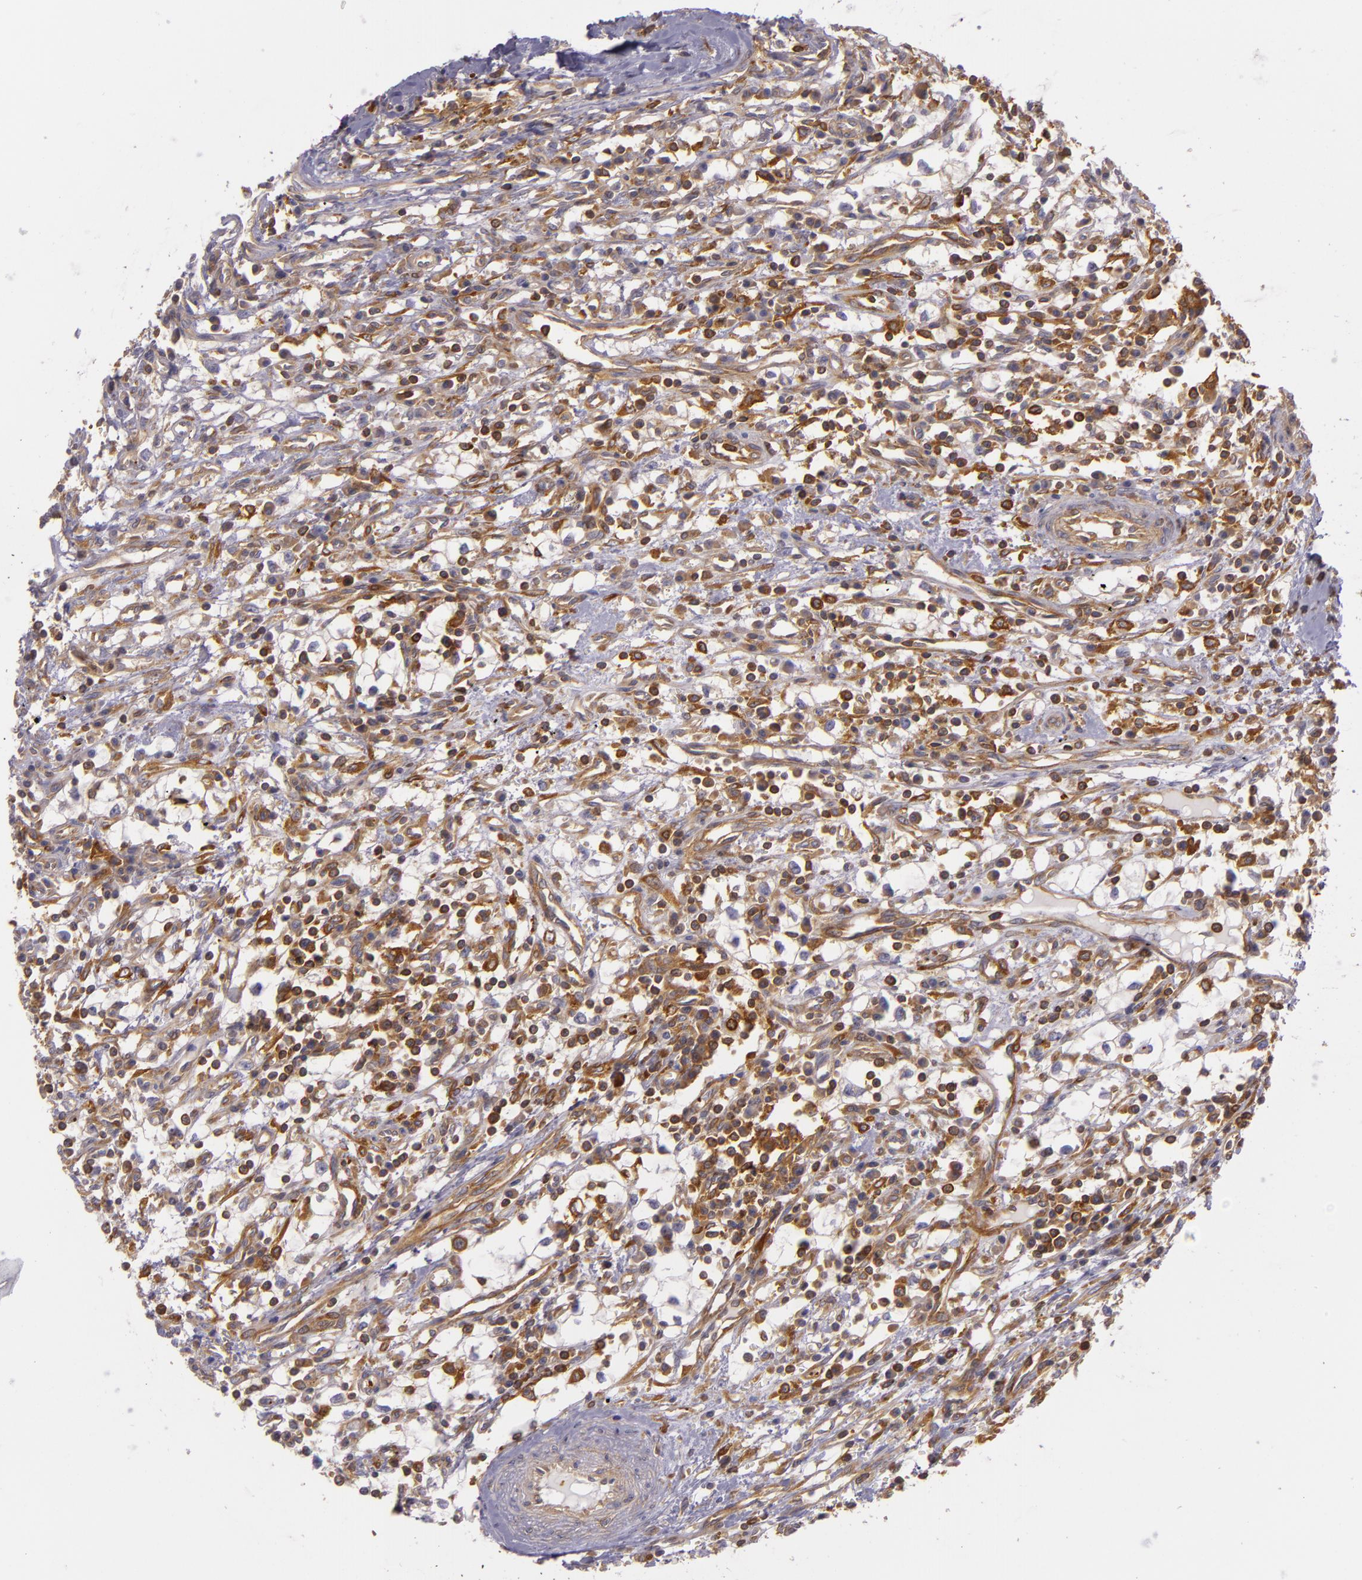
{"staining": {"intensity": "moderate", "quantity": ">75%", "location": "cytoplasmic/membranous"}, "tissue": "renal cancer", "cell_type": "Tumor cells", "image_type": "cancer", "snomed": [{"axis": "morphology", "description": "Adenocarcinoma, NOS"}, {"axis": "topography", "description": "Kidney"}], "caption": "The immunohistochemical stain shows moderate cytoplasmic/membranous staining in tumor cells of renal cancer tissue.", "gene": "TLN1", "patient": {"sex": "male", "age": 82}}